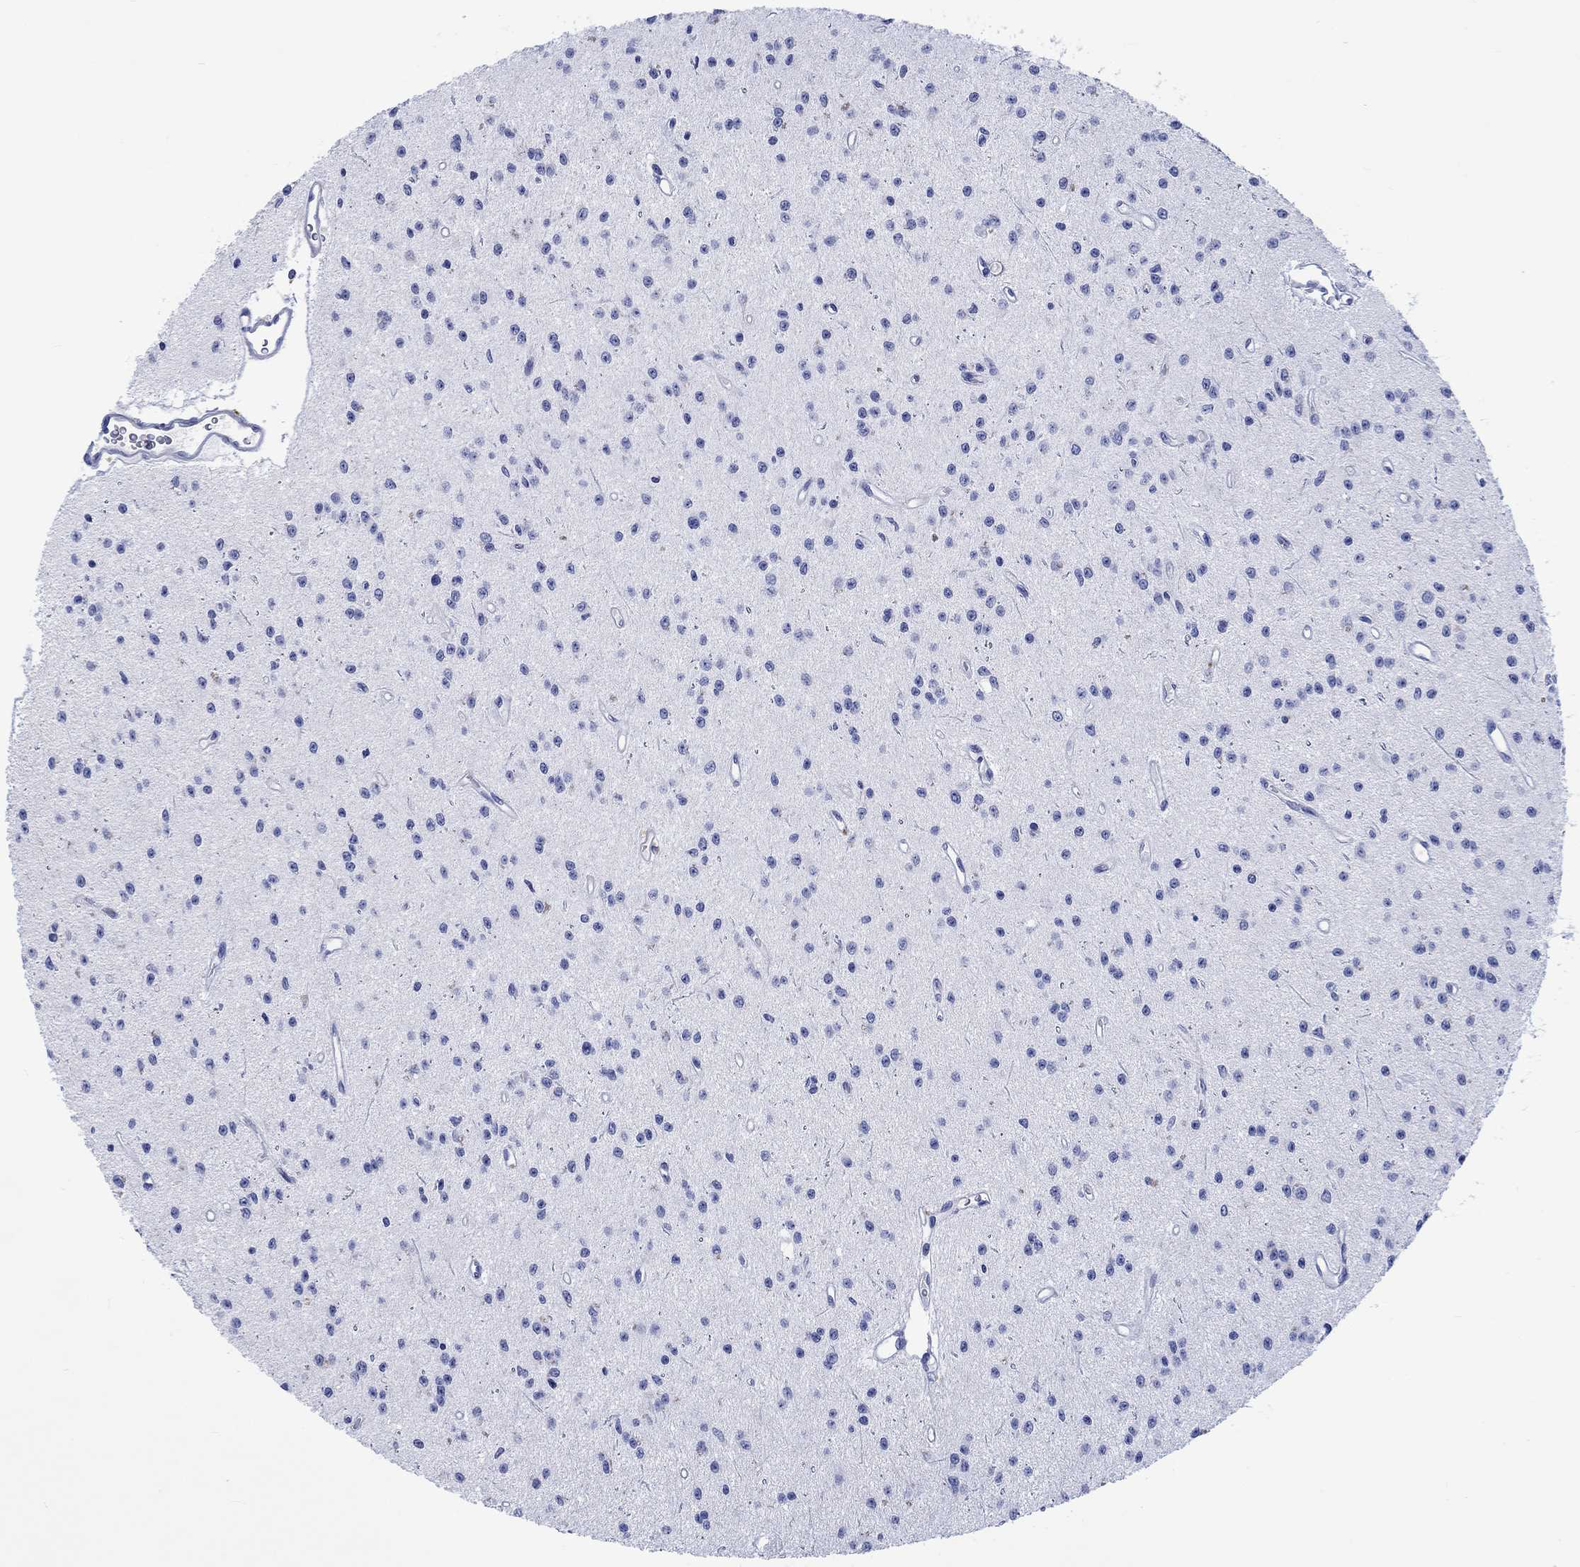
{"staining": {"intensity": "negative", "quantity": "none", "location": "none"}, "tissue": "glioma", "cell_type": "Tumor cells", "image_type": "cancer", "snomed": [{"axis": "morphology", "description": "Glioma, malignant, Low grade"}, {"axis": "topography", "description": "Brain"}], "caption": "Photomicrograph shows no significant protein staining in tumor cells of glioma.", "gene": "CACNG3", "patient": {"sex": "female", "age": 45}}